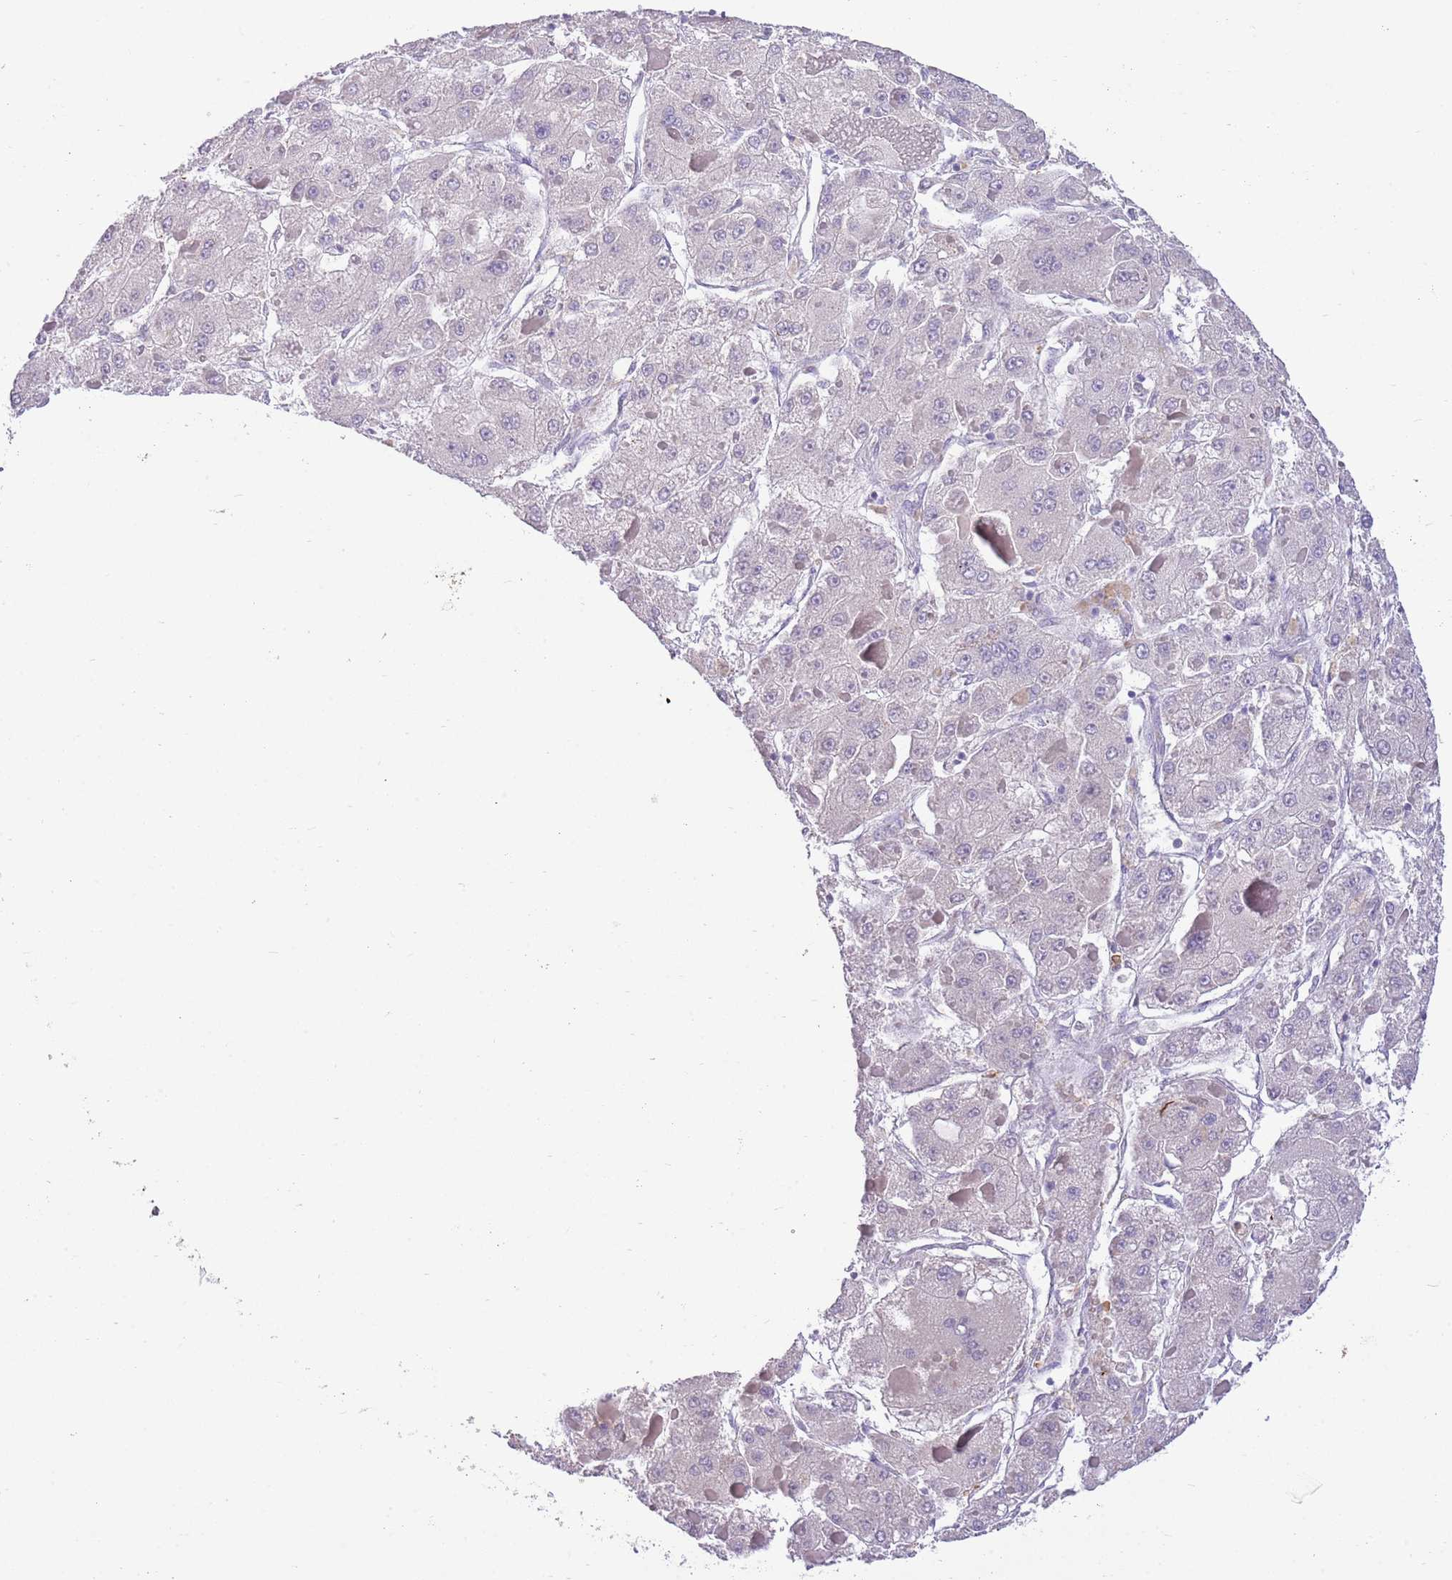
{"staining": {"intensity": "negative", "quantity": "none", "location": "none"}, "tissue": "liver cancer", "cell_type": "Tumor cells", "image_type": "cancer", "snomed": [{"axis": "morphology", "description": "Carcinoma, Hepatocellular, NOS"}, {"axis": "topography", "description": "Liver"}], "caption": "DAB immunohistochemical staining of liver hepatocellular carcinoma displays no significant positivity in tumor cells.", "gene": "SFTPA1", "patient": {"sex": "female", "age": 73}}